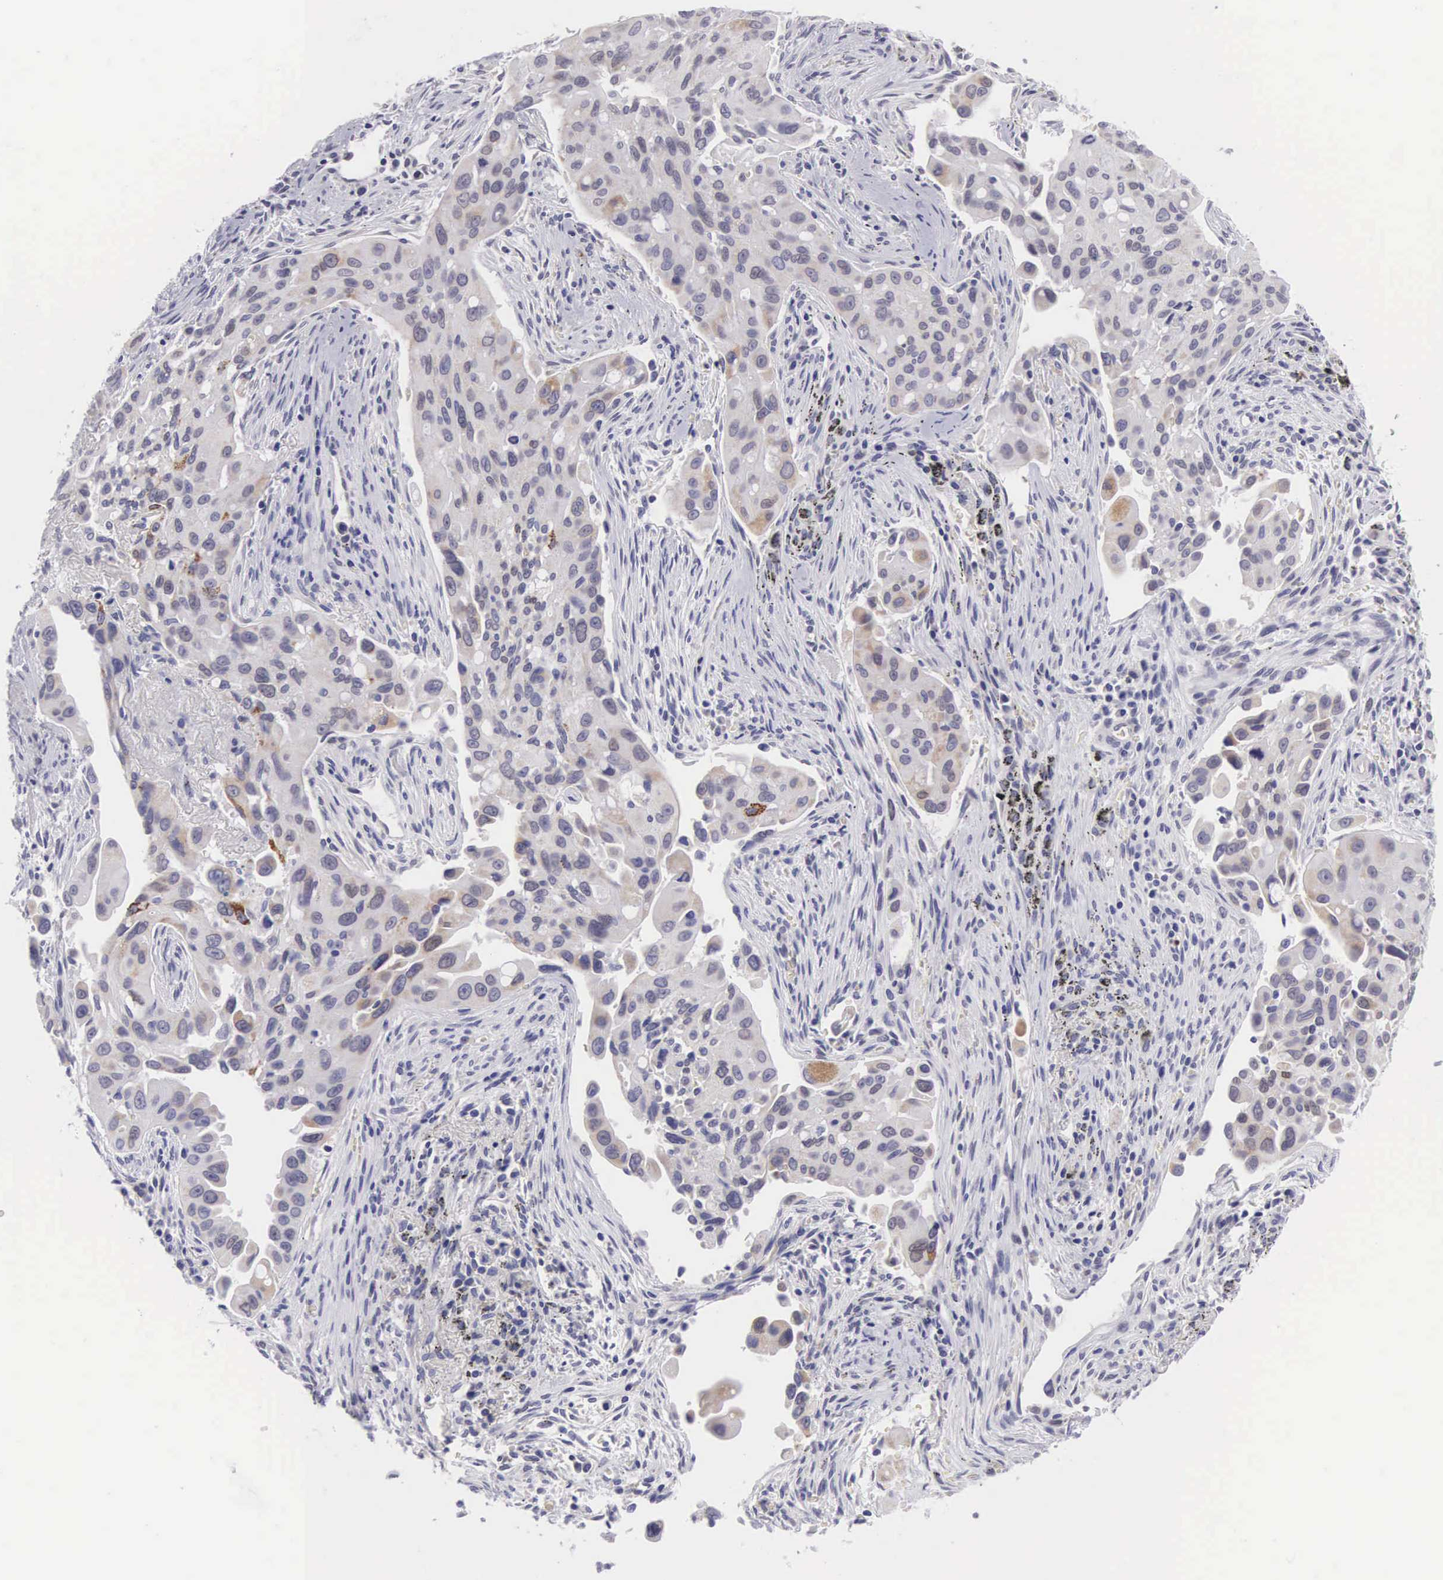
{"staining": {"intensity": "weak", "quantity": "25%-75%", "location": "cytoplasmic/membranous"}, "tissue": "lung cancer", "cell_type": "Tumor cells", "image_type": "cancer", "snomed": [{"axis": "morphology", "description": "Adenocarcinoma, NOS"}, {"axis": "topography", "description": "Lung"}], "caption": "Protein staining of adenocarcinoma (lung) tissue displays weak cytoplasmic/membranous positivity in approximately 25%-75% of tumor cells. The staining is performed using DAB (3,3'-diaminobenzidine) brown chromogen to label protein expression. The nuclei are counter-stained blue using hematoxylin.", "gene": "SOX11", "patient": {"sex": "male", "age": 68}}